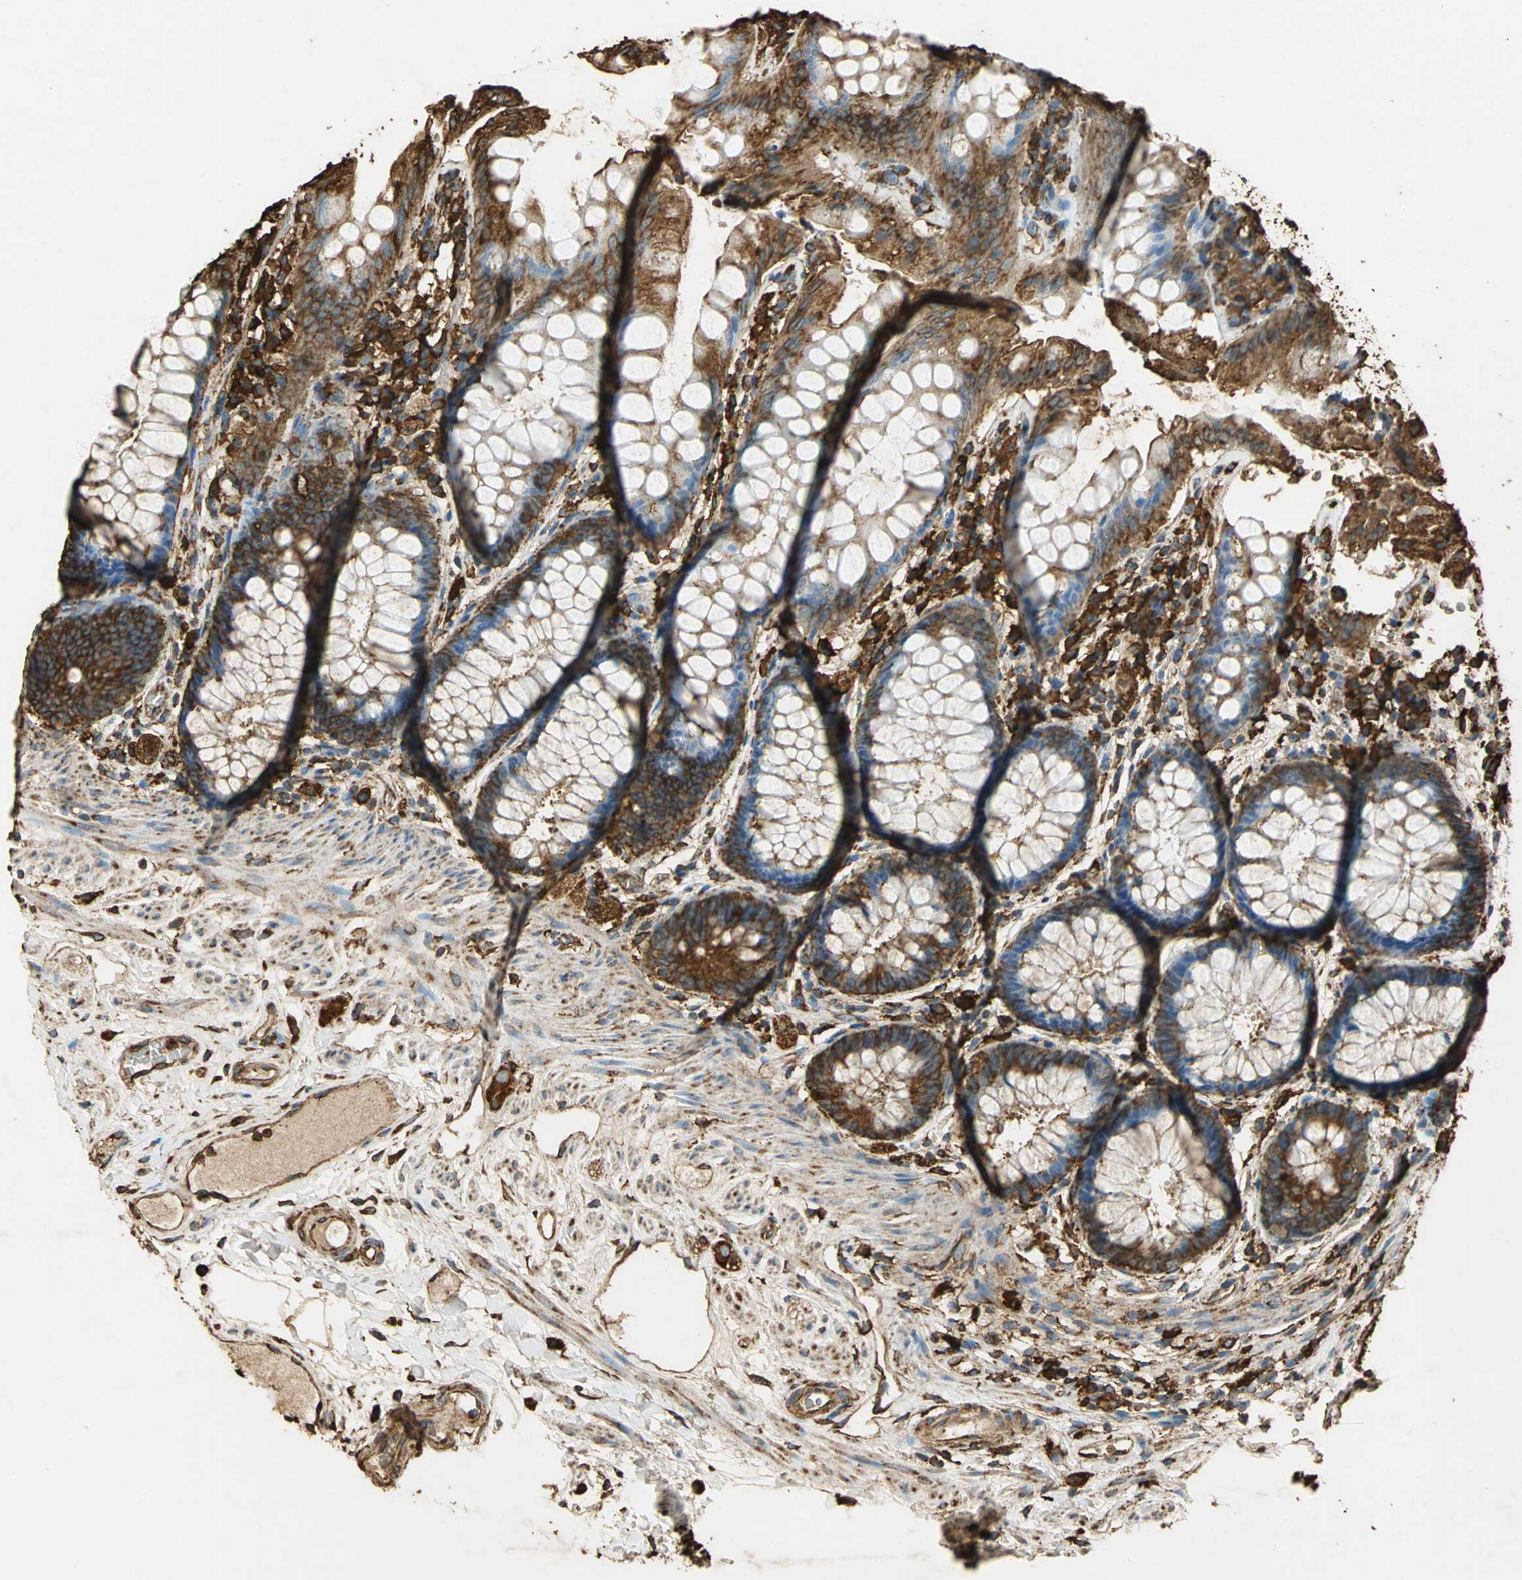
{"staining": {"intensity": "strong", "quantity": ">75%", "location": "cytoplasmic/membranous"}, "tissue": "rectum", "cell_type": "Glandular cells", "image_type": "normal", "snomed": [{"axis": "morphology", "description": "Normal tissue, NOS"}, {"axis": "topography", "description": "Rectum"}], "caption": "A high-resolution image shows immunohistochemistry (IHC) staining of normal rectum, which shows strong cytoplasmic/membranous positivity in about >75% of glandular cells.", "gene": "HSP90B1", "patient": {"sex": "female", "age": 46}}